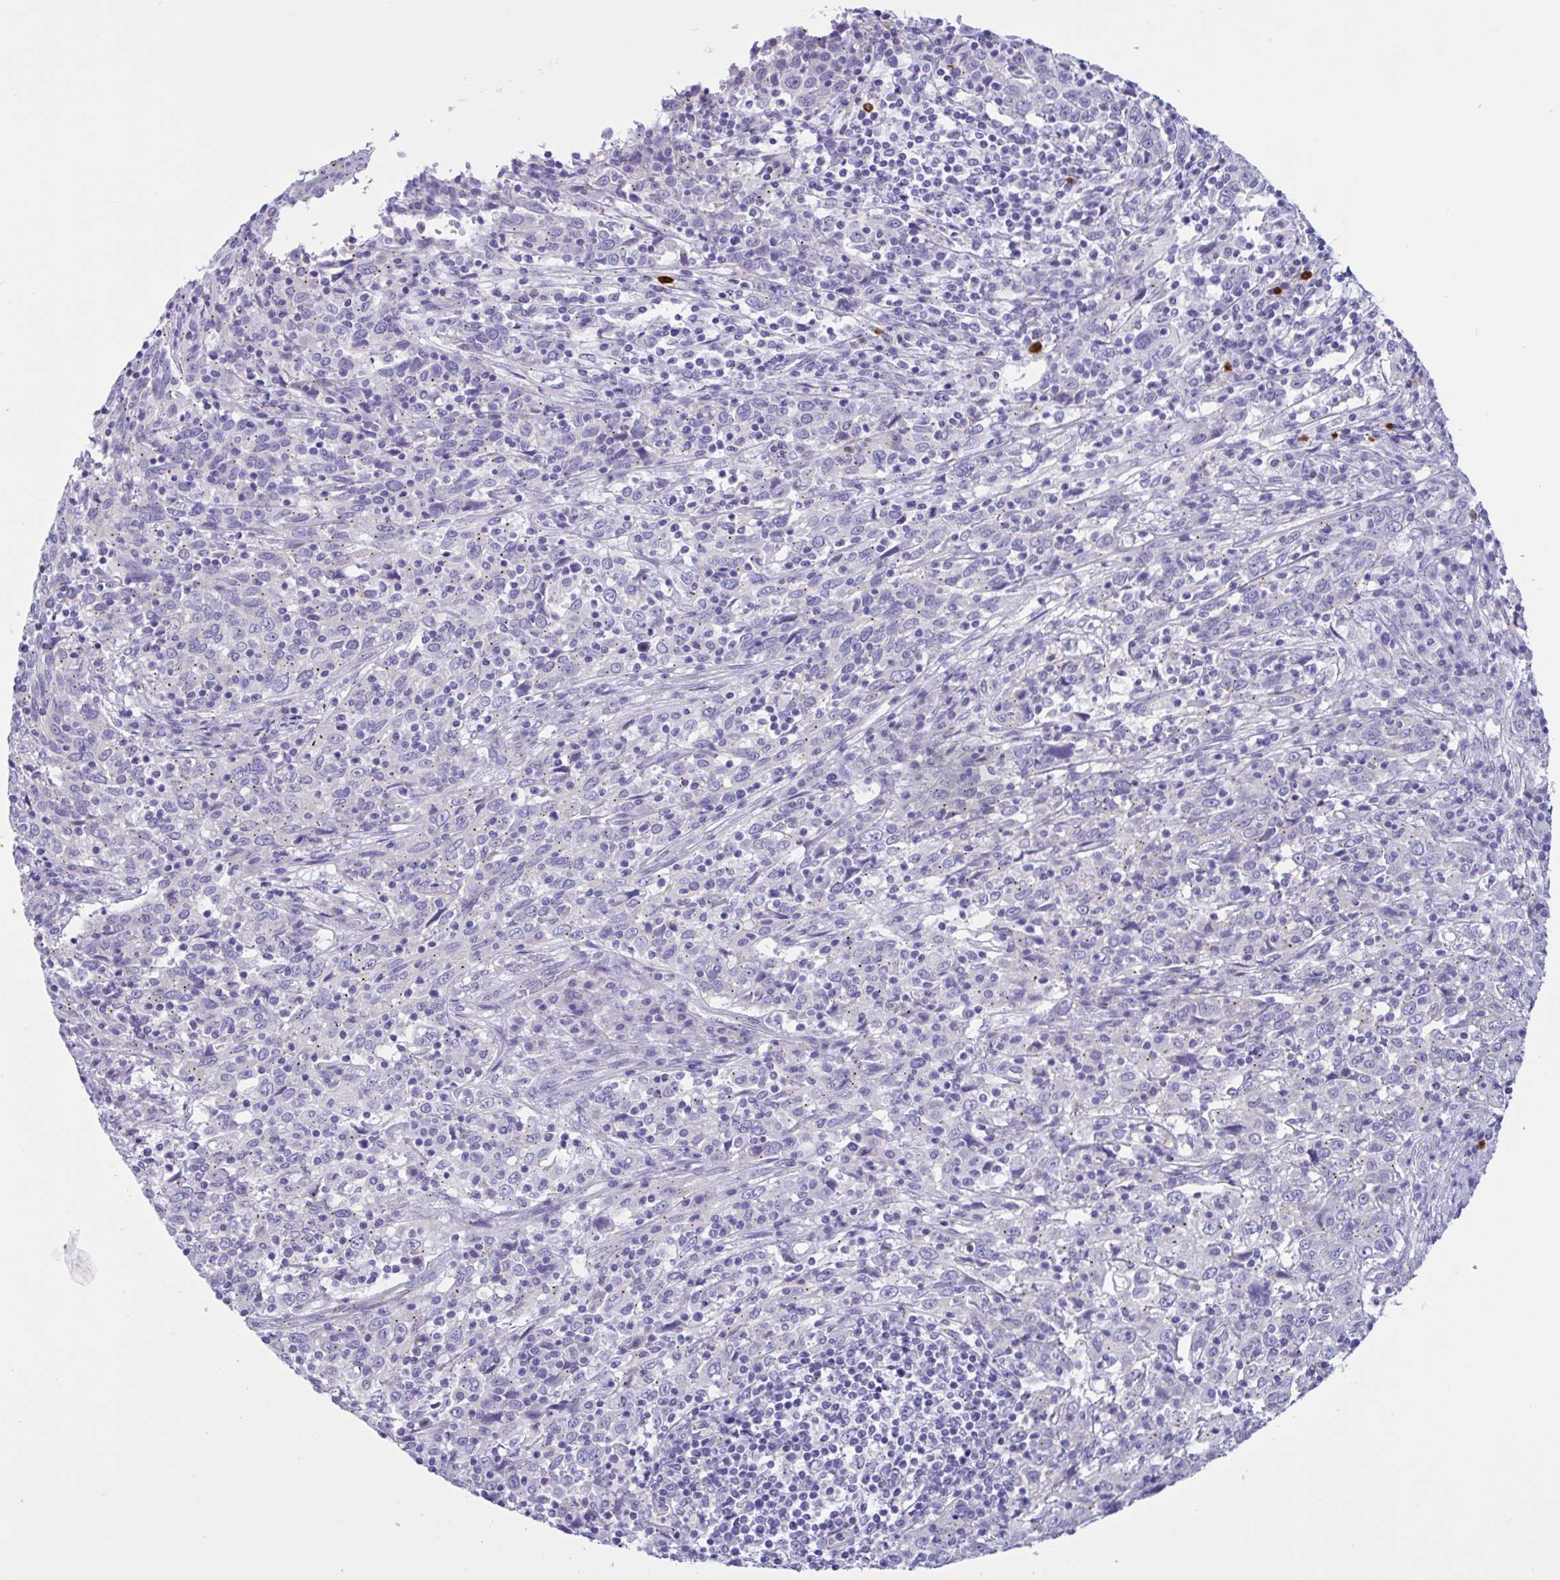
{"staining": {"intensity": "weak", "quantity": "<25%", "location": "cytoplasmic/membranous"}, "tissue": "cervical cancer", "cell_type": "Tumor cells", "image_type": "cancer", "snomed": [{"axis": "morphology", "description": "Squamous cell carcinoma, NOS"}, {"axis": "topography", "description": "Cervix"}], "caption": "Immunohistochemical staining of human cervical cancer shows no significant staining in tumor cells. Brightfield microscopy of IHC stained with DAB (brown) and hematoxylin (blue), captured at high magnification.", "gene": "RNASE3", "patient": {"sex": "female", "age": 46}}